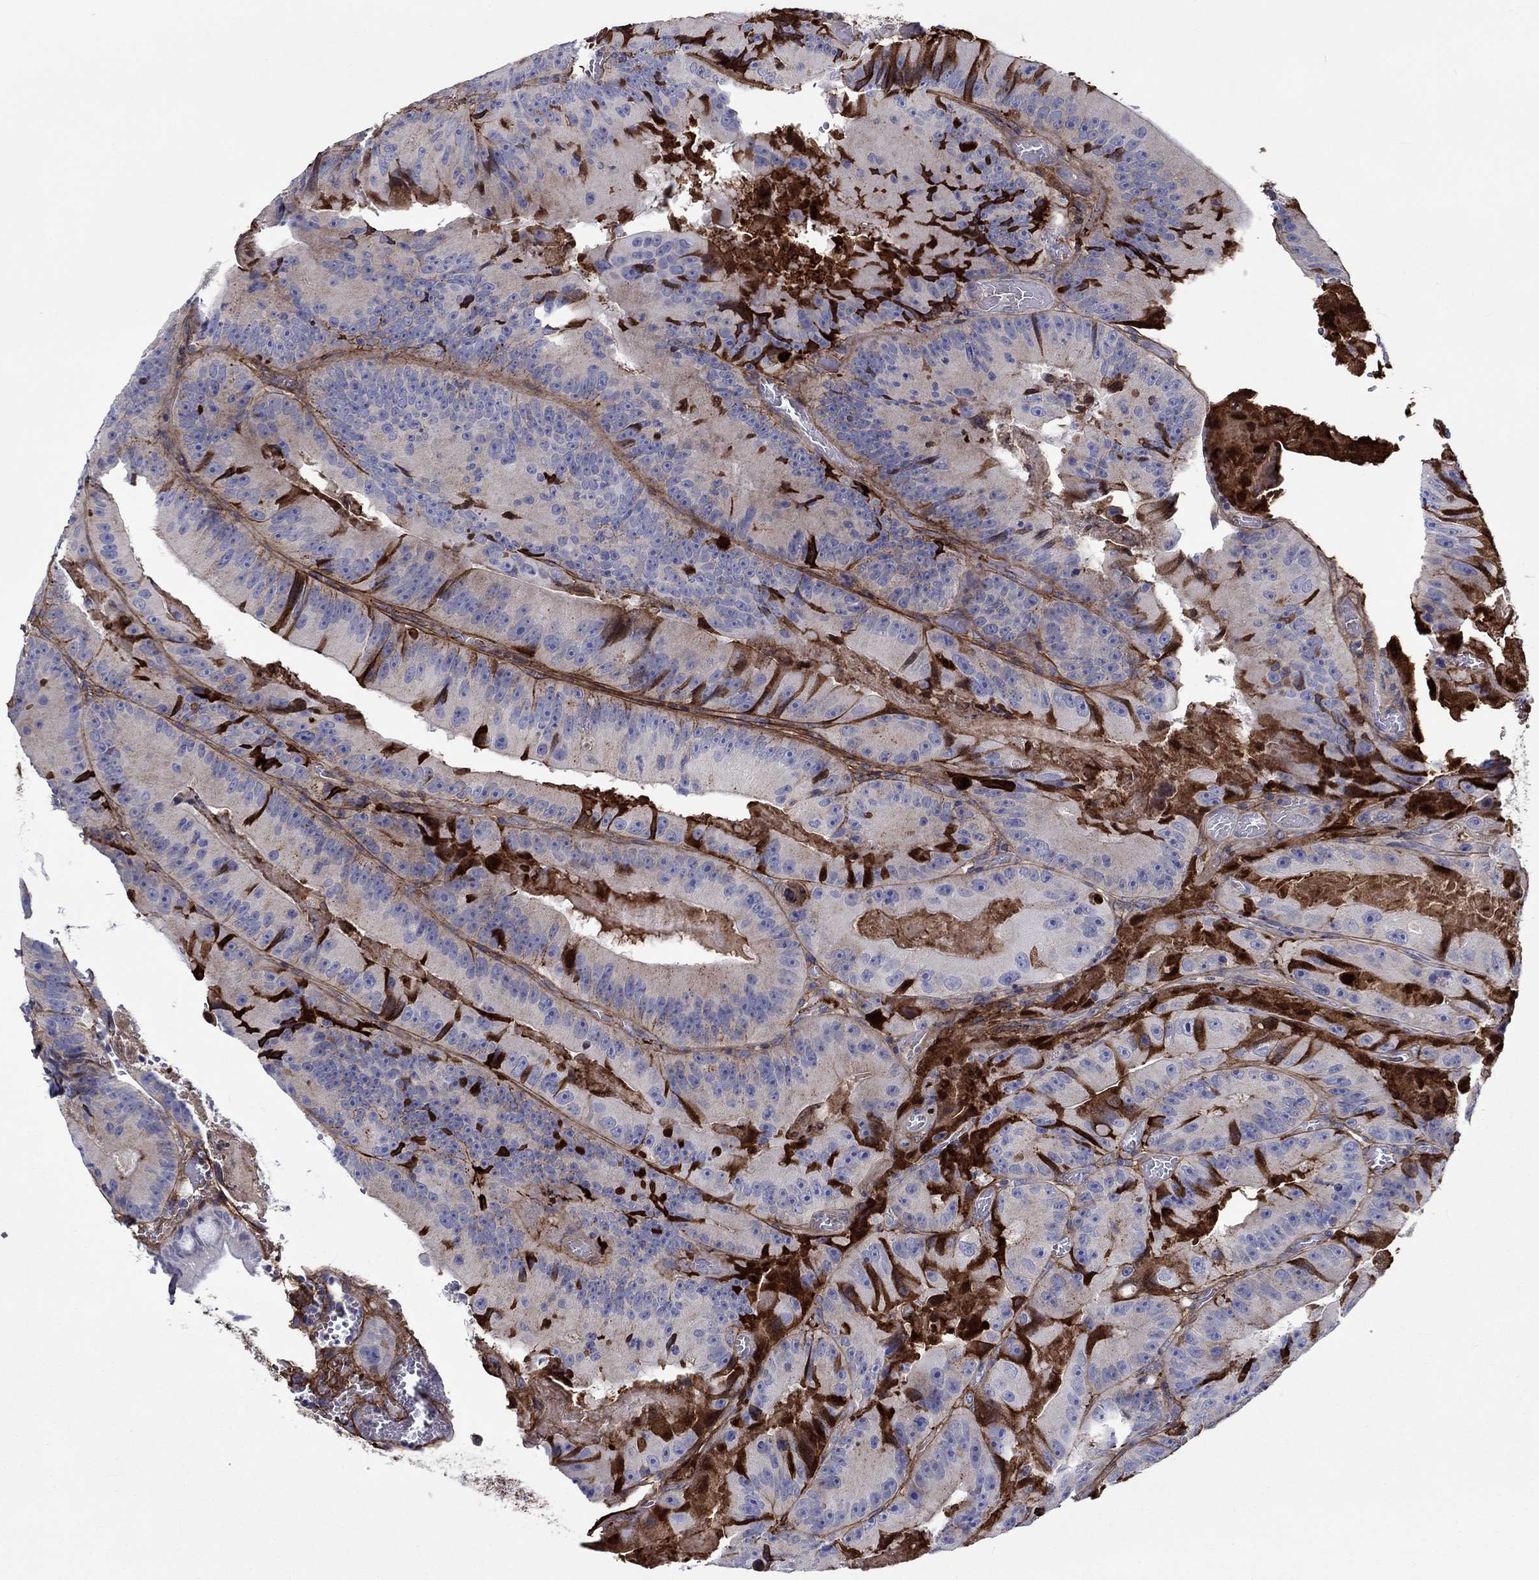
{"staining": {"intensity": "strong", "quantity": "25%-75%", "location": "cytoplasmic/membranous"}, "tissue": "colorectal cancer", "cell_type": "Tumor cells", "image_type": "cancer", "snomed": [{"axis": "morphology", "description": "Adenocarcinoma, NOS"}, {"axis": "topography", "description": "Colon"}], "caption": "Tumor cells demonstrate high levels of strong cytoplasmic/membranous staining in approximately 25%-75% of cells in human adenocarcinoma (colorectal).", "gene": "TGFBI", "patient": {"sex": "female", "age": 86}}